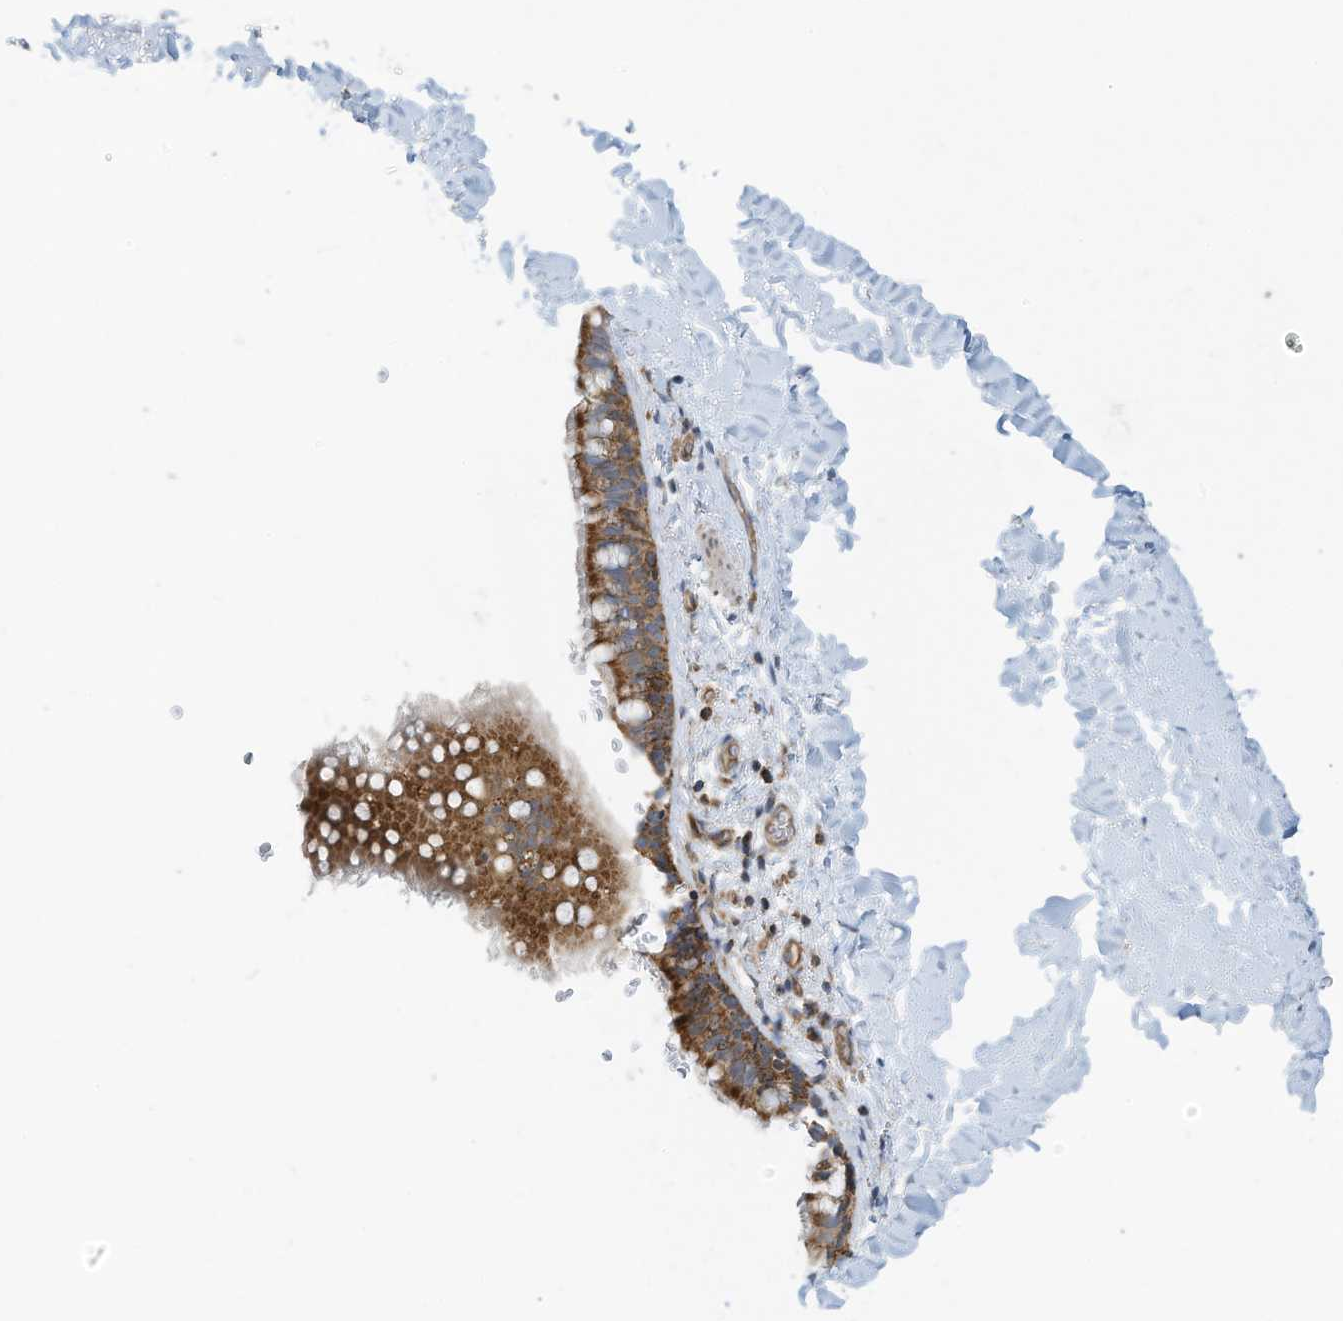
{"staining": {"intensity": "moderate", "quantity": ">75%", "location": "cytoplasmic/membranous"}, "tissue": "bronchus", "cell_type": "Respiratory epithelial cells", "image_type": "normal", "snomed": [{"axis": "morphology", "description": "Normal tissue, NOS"}, {"axis": "topography", "description": "Cartilage tissue"}, {"axis": "topography", "description": "Bronchus"}], "caption": "Respiratory epithelial cells reveal medium levels of moderate cytoplasmic/membranous expression in approximately >75% of cells in normal human bronchus. Using DAB (brown) and hematoxylin (blue) stains, captured at high magnification using brightfield microscopy.", "gene": "METTL6", "patient": {"sex": "female", "age": 36}}